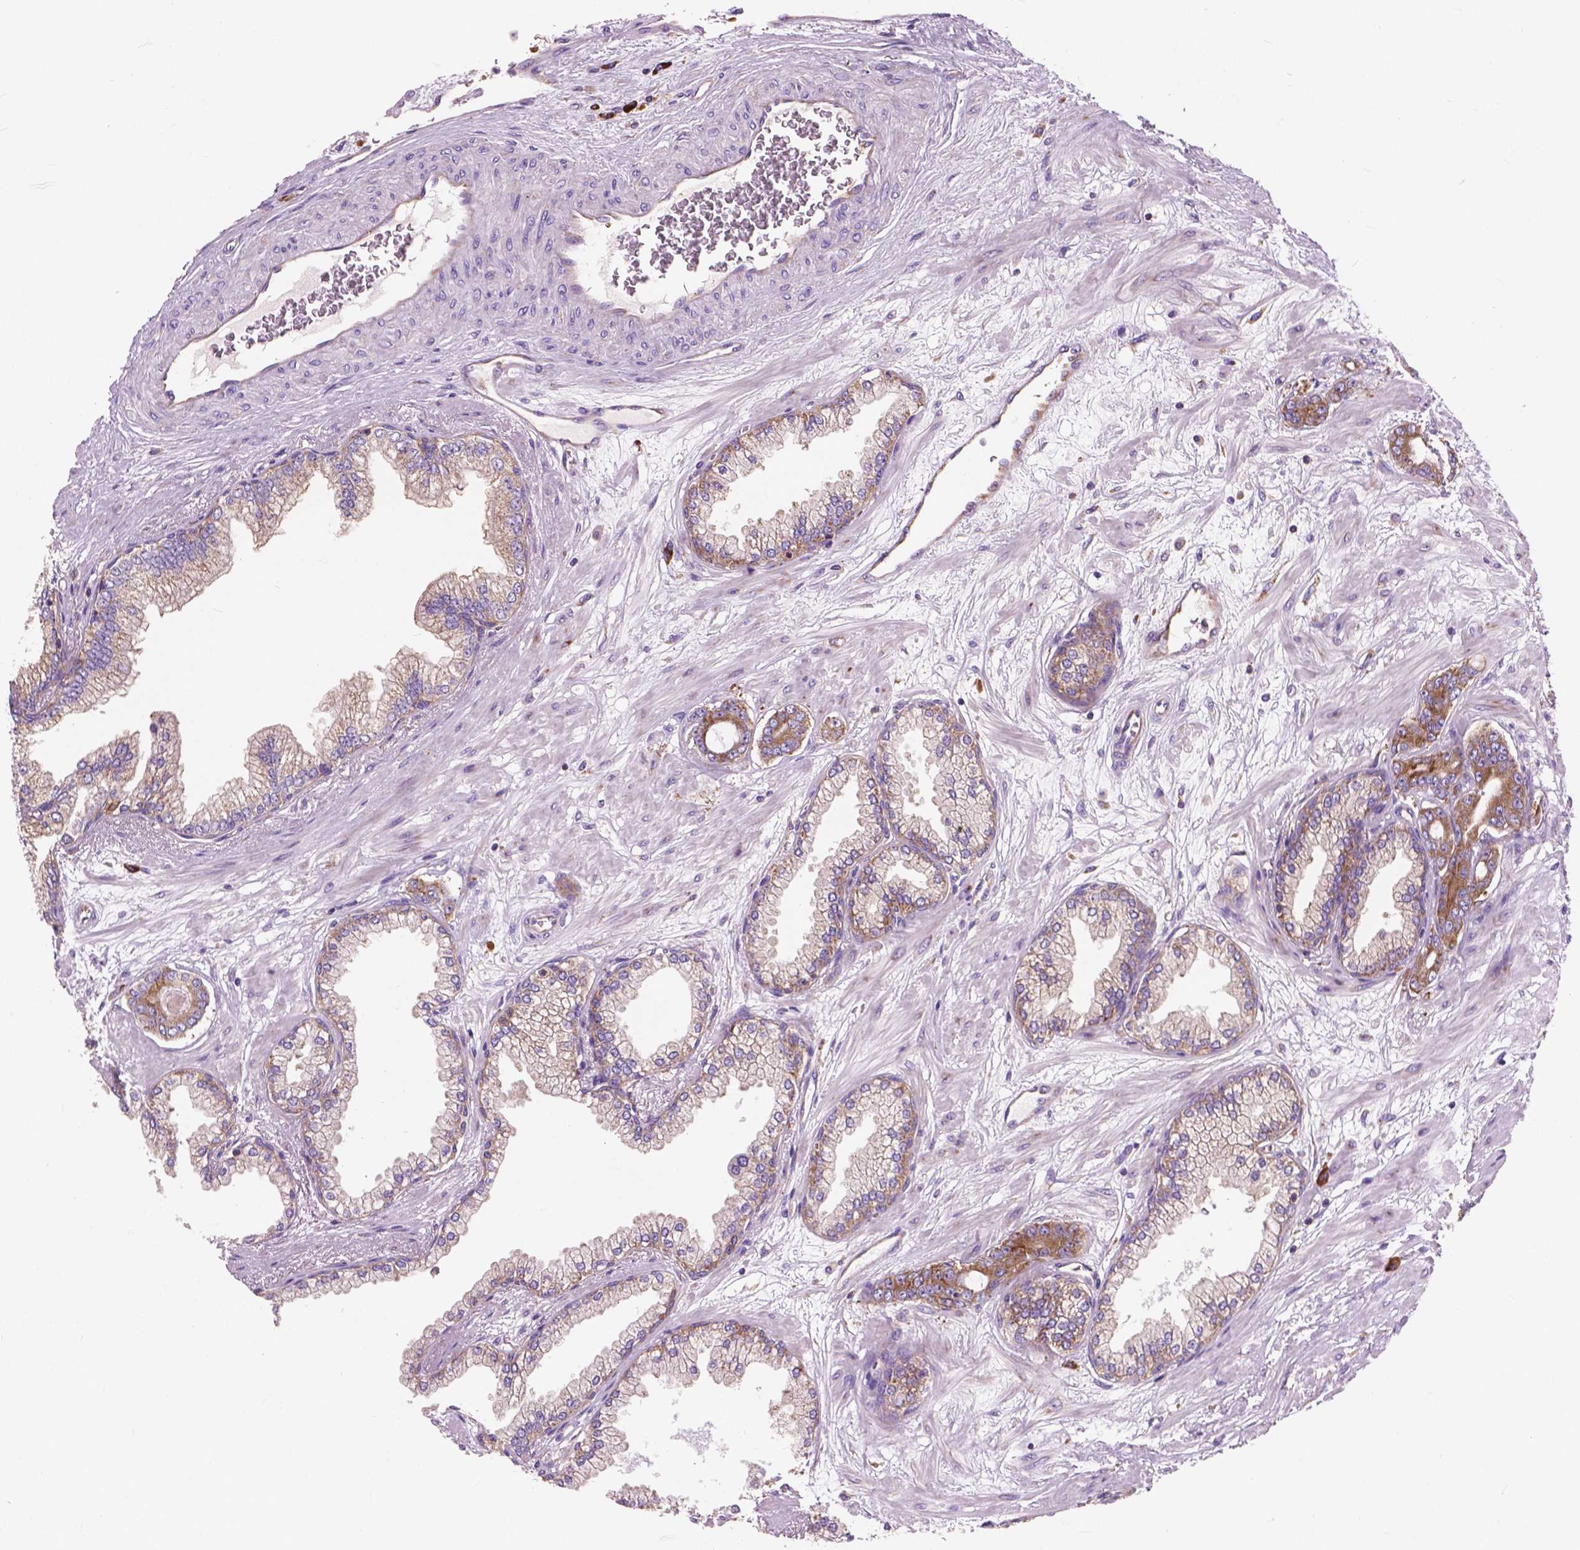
{"staining": {"intensity": "moderate", "quantity": ">75%", "location": "cytoplasmic/membranous"}, "tissue": "prostate cancer", "cell_type": "Tumor cells", "image_type": "cancer", "snomed": [{"axis": "morphology", "description": "Adenocarcinoma, Low grade"}, {"axis": "topography", "description": "Prostate"}], "caption": "The photomicrograph demonstrates a brown stain indicating the presence of a protein in the cytoplasmic/membranous of tumor cells in prostate cancer (low-grade adenocarcinoma).", "gene": "RPL37A", "patient": {"sex": "male", "age": 64}}